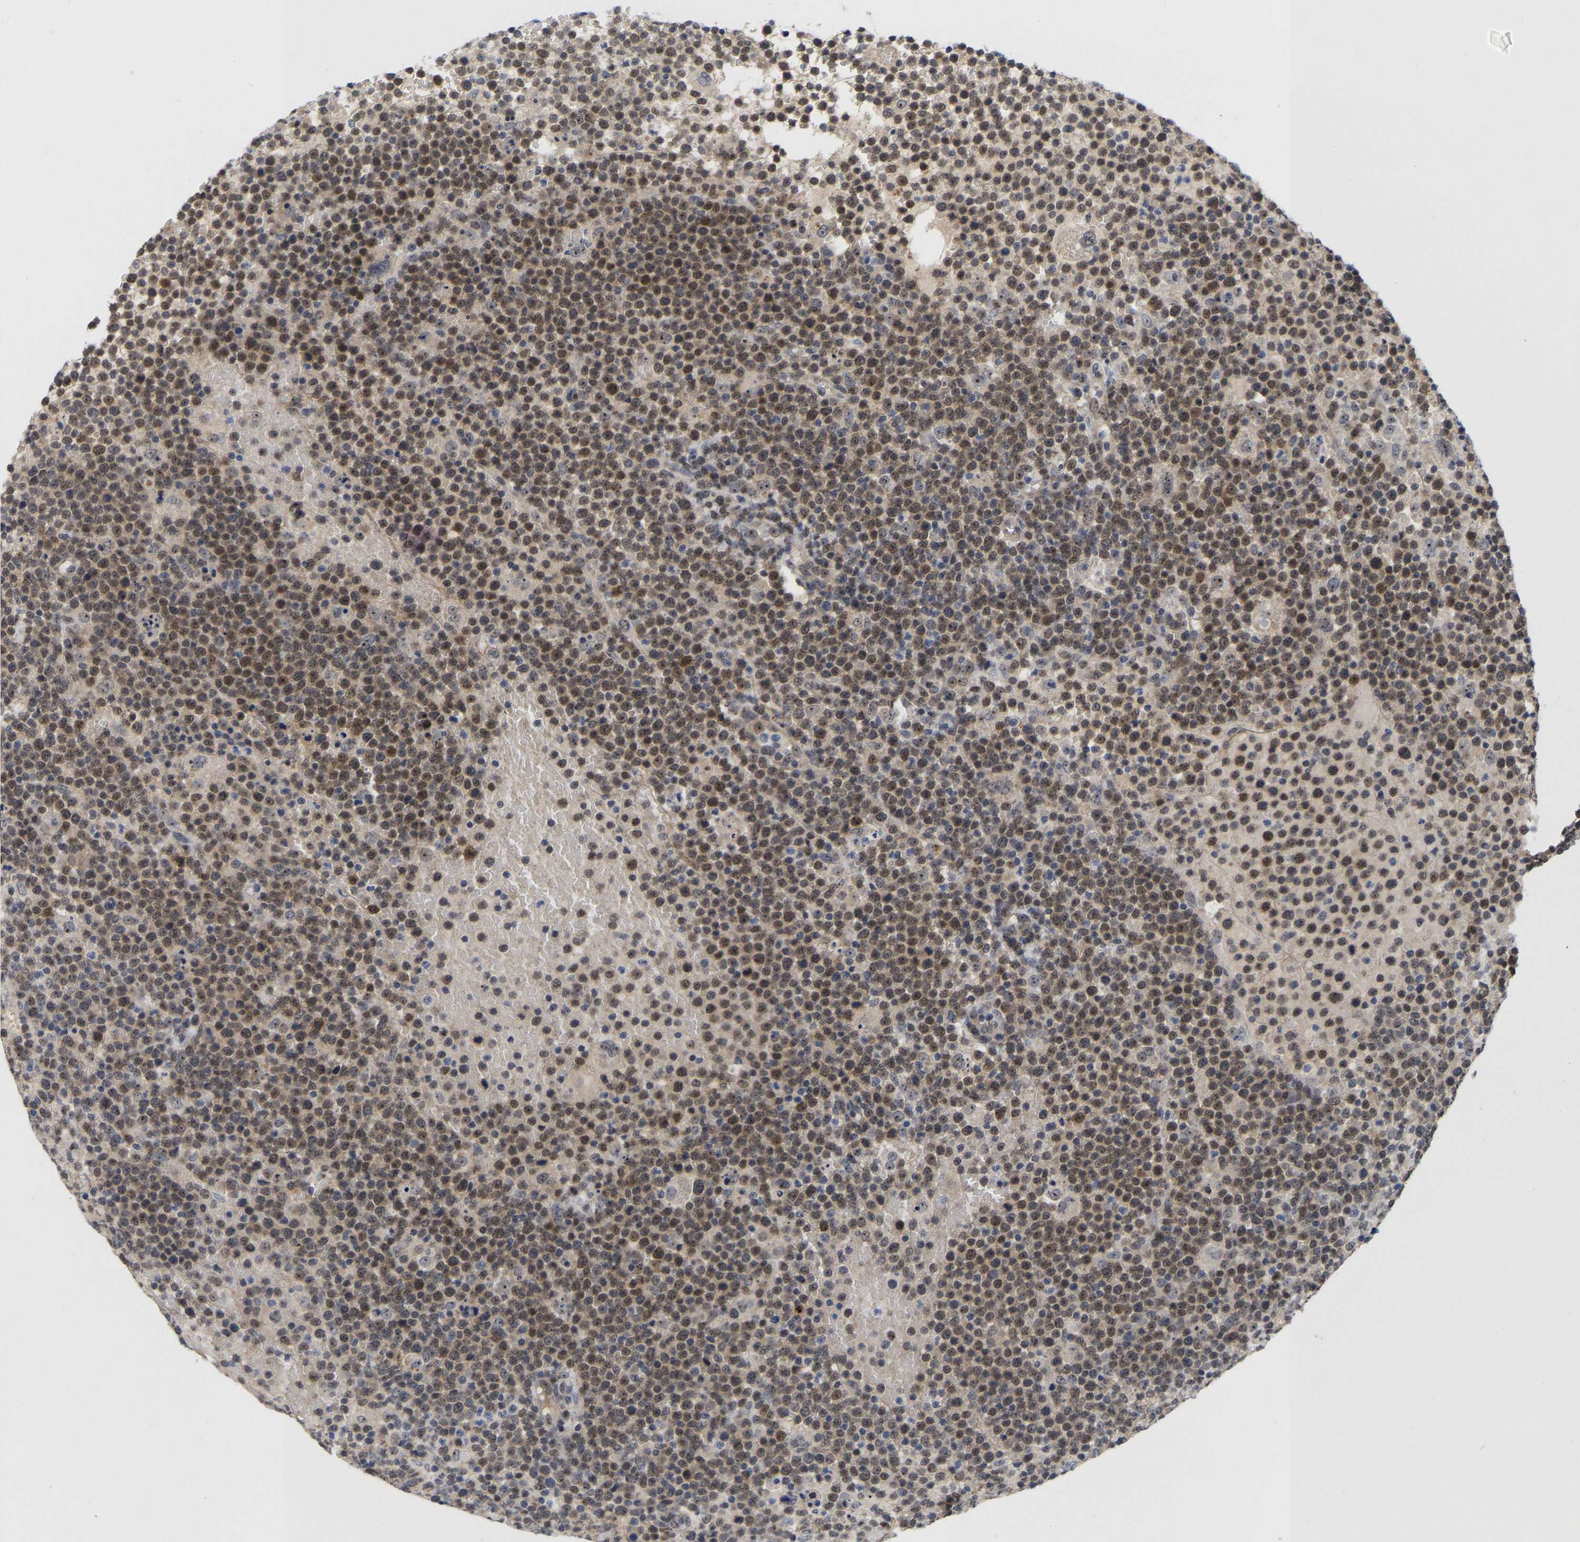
{"staining": {"intensity": "weak", "quantity": ">75%", "location": "cytoplasmic/membranous,nuclear"}, "tissue": "lymphoma", "cell_type": "Tumor cells", "image_type": "cancer", "snomed": [{"axis": "morphology", "description": "Malignant lymphoma, non-Hodgkin's type, High grade"}, {"axis": "topography", "description": "Lymph node"}], "caption": "Immunohistochemical staining of human lymphoma displays low levels of weak cytoplasmic/membranous and nuclear positivity in approximately >75% of tumor cells. (Stains: DAB (3,3'-diaminobenzidine) in brown, nuclei in blue, Microscopy: brightfield microscopy at high magnification).", "gene": "NLE1", "patient": {"sex": "male", "age": 61}}